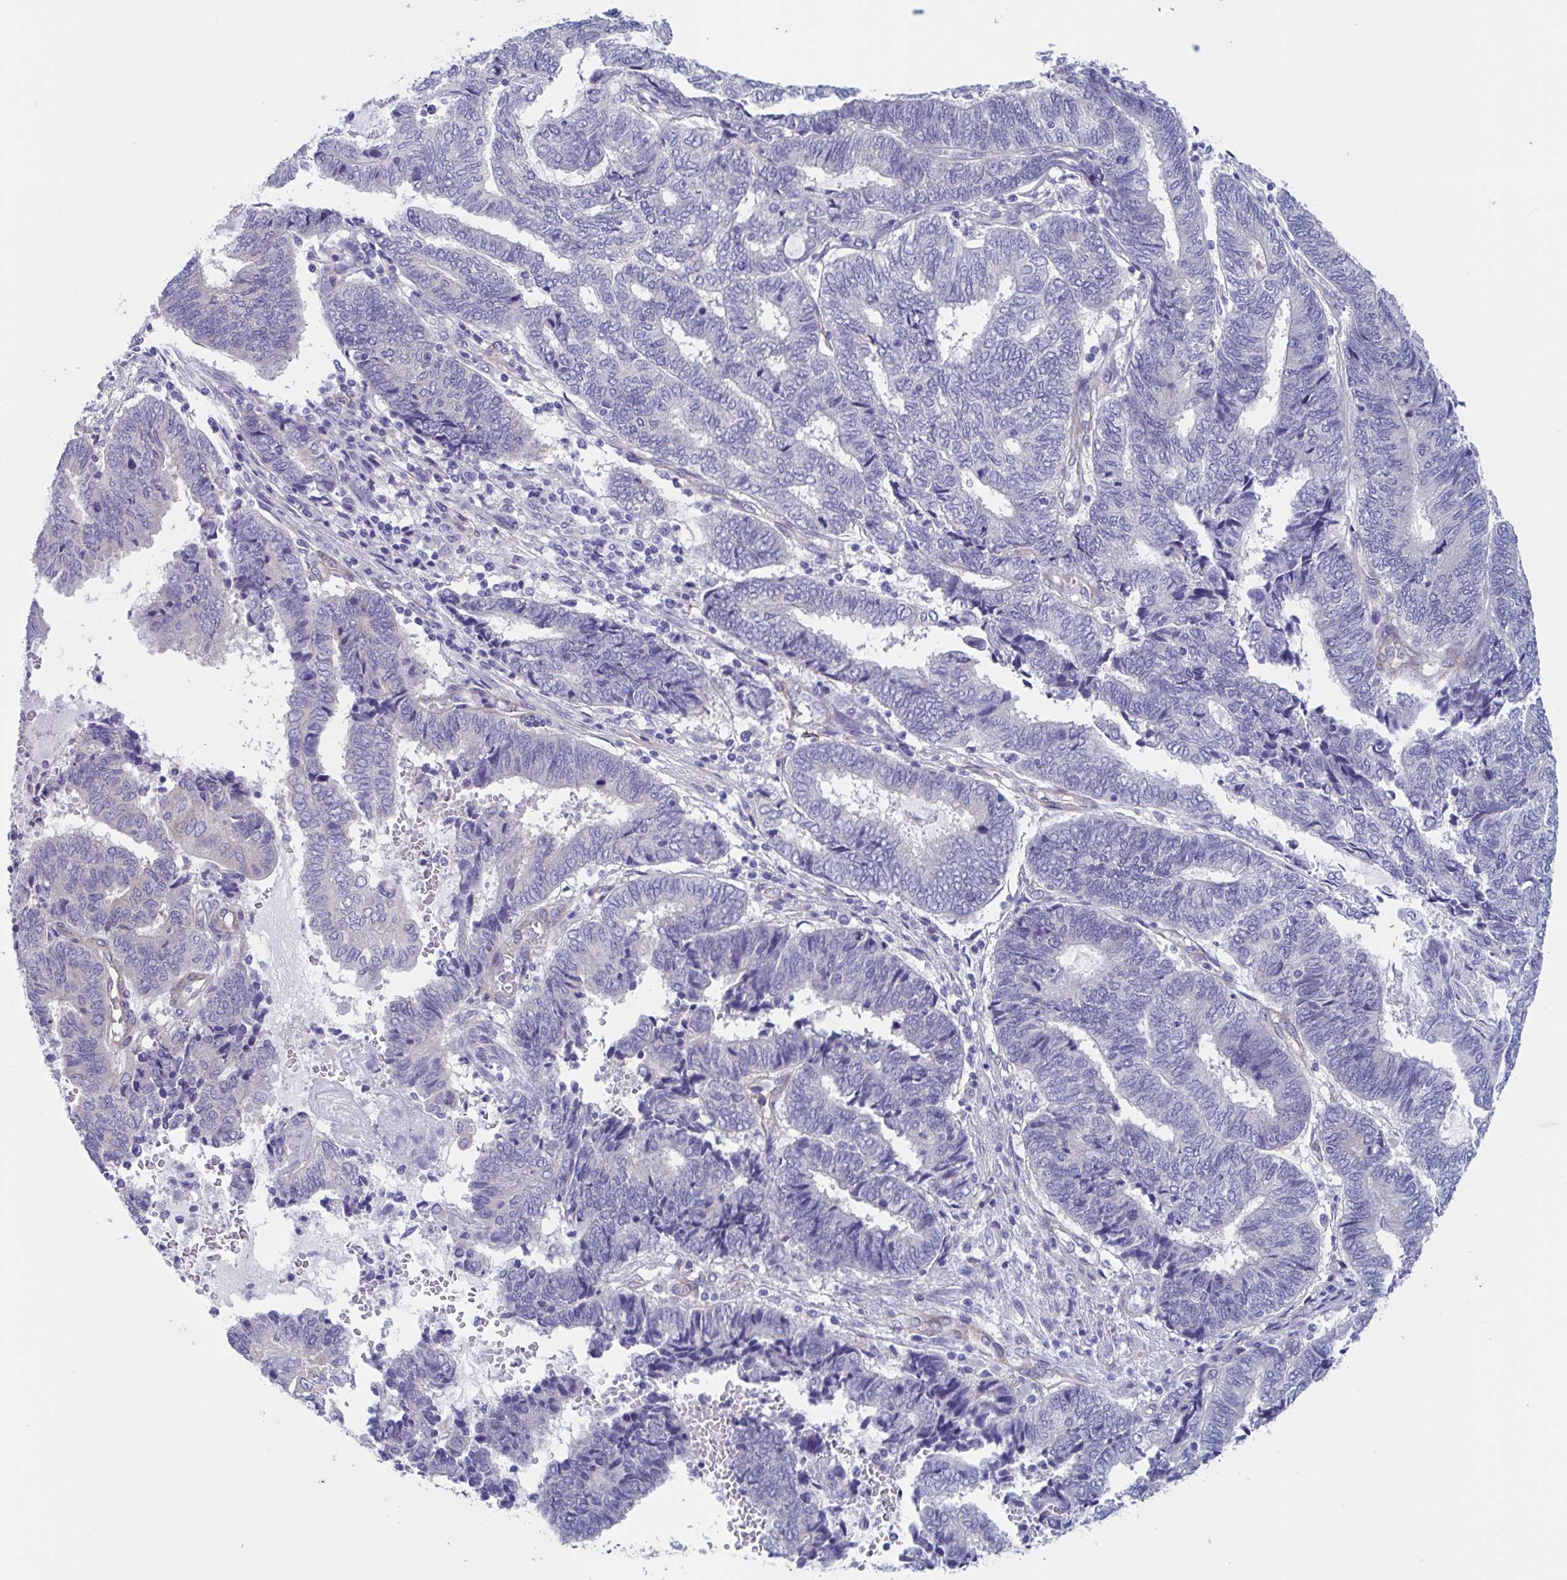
{"staining": {"intensity": "negative", "quantity": "none", "location": "none"}, "tissue": "endometrial cancer", "cell_type": "Tumor cells", "image_type": "cancer", "snomed": [{"axis": "morphology", "description": "Adenocarcinoma, NOS"}, {"axis": "topography", "description": "Uterus"}, {"axis": "topography", "description": "Endometrium"}], "caption": "The image shows no significant expression in tumor cells of endometrial cancer.", "gene": "LPIN3", "patient": {"sex": "female", "age": 70}}